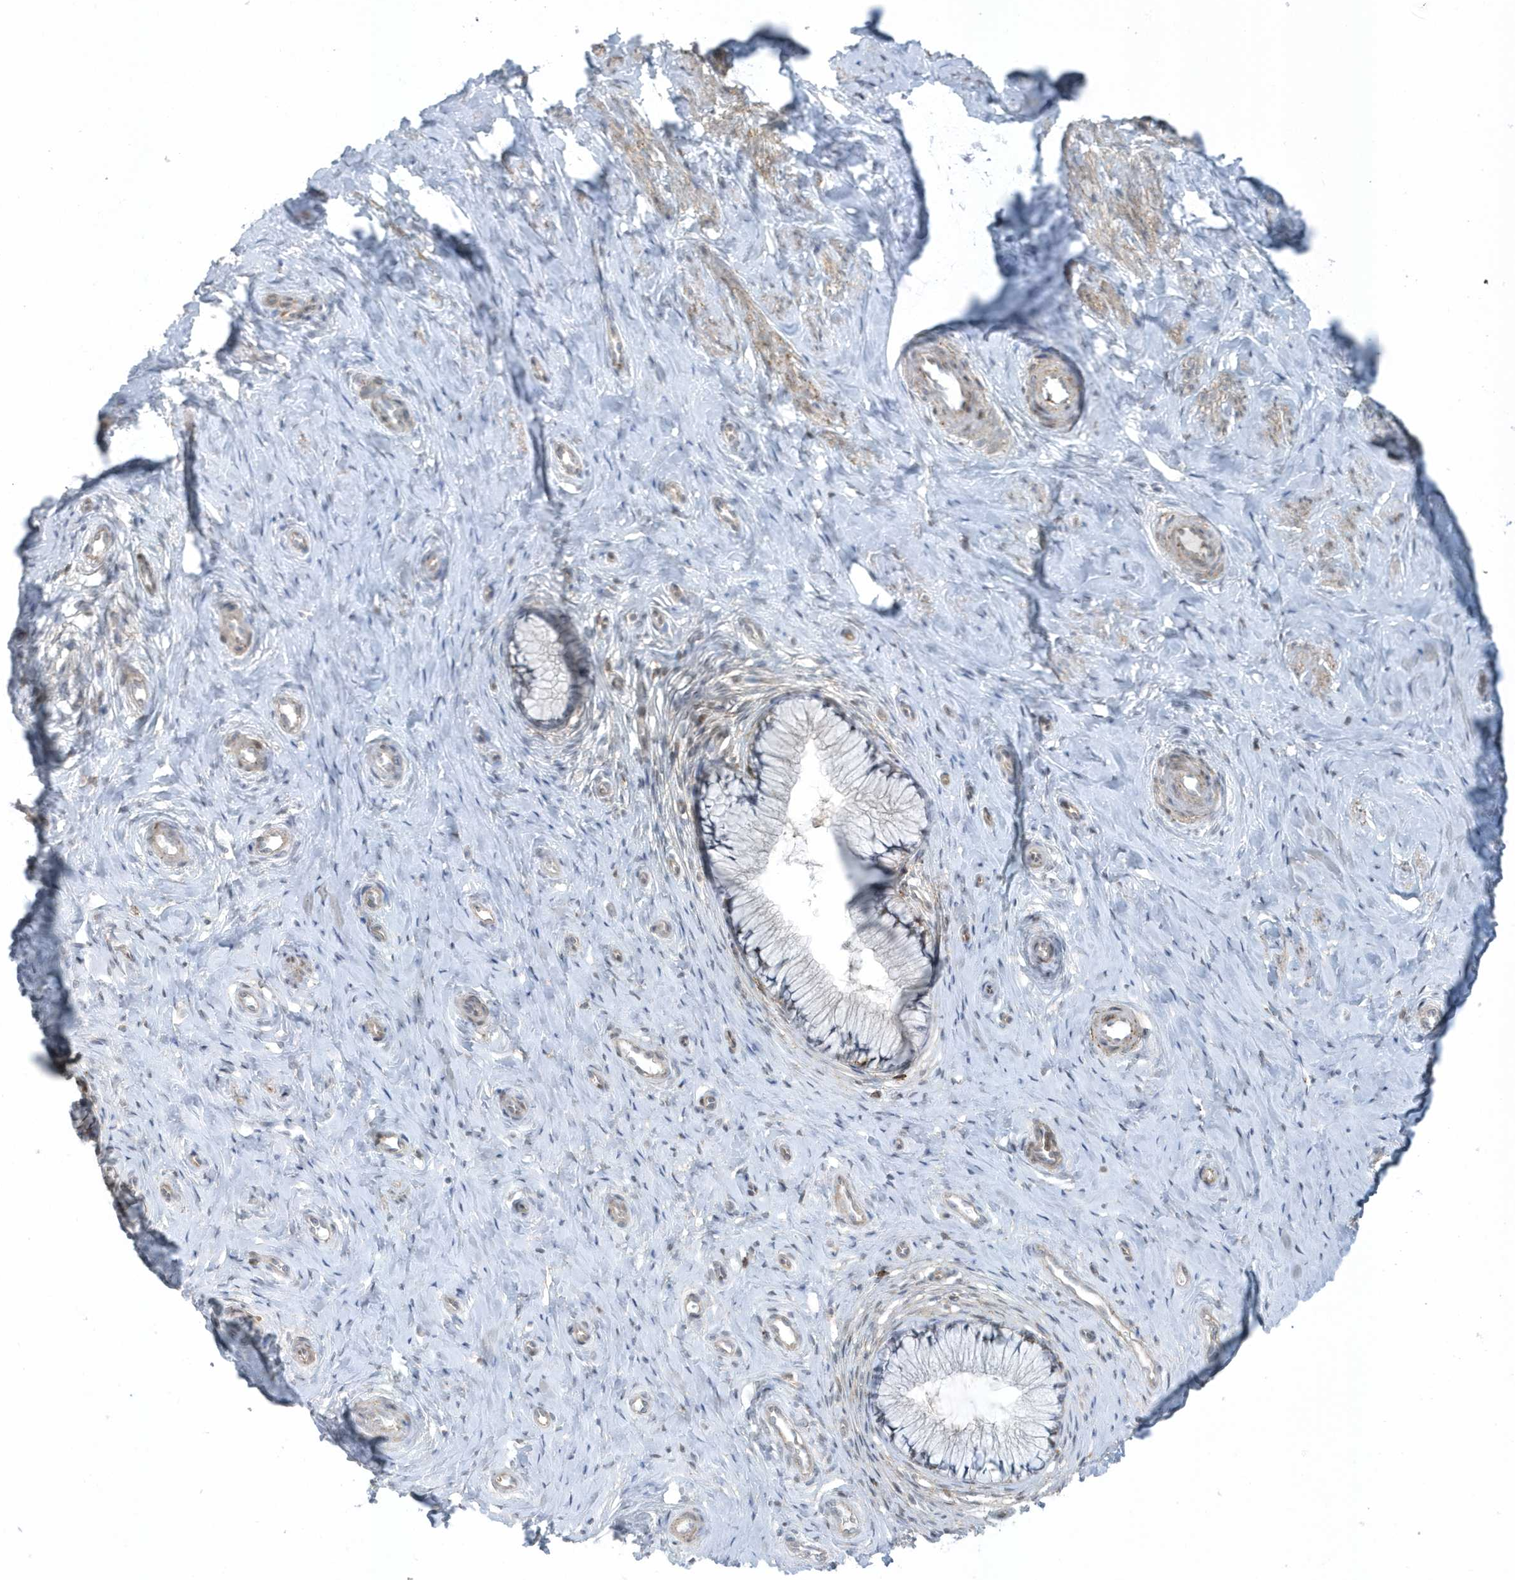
{"staining": {"intensity": "weak", "quantity": "<25%", "location": "cytoplasmic/membranous"}, "tissue": "cervix", "cell_type": "Glandular cells", "image_type": "normal", "snomed": [{"axis": "morphology", "description": "Normal tissue, NOS"}, {"axis": "topography", "description": "Cervix"}], "caption": "Image shows no protein positivity in glandular cells of normal cervix. The staining is performed using DAB (3,3'-diaminobenzidine) brown chromogen with nuclei counter-stained in using hematoxylin.", "gene": "CACNB2", "patient": {"sex": "female", "age": 36}}